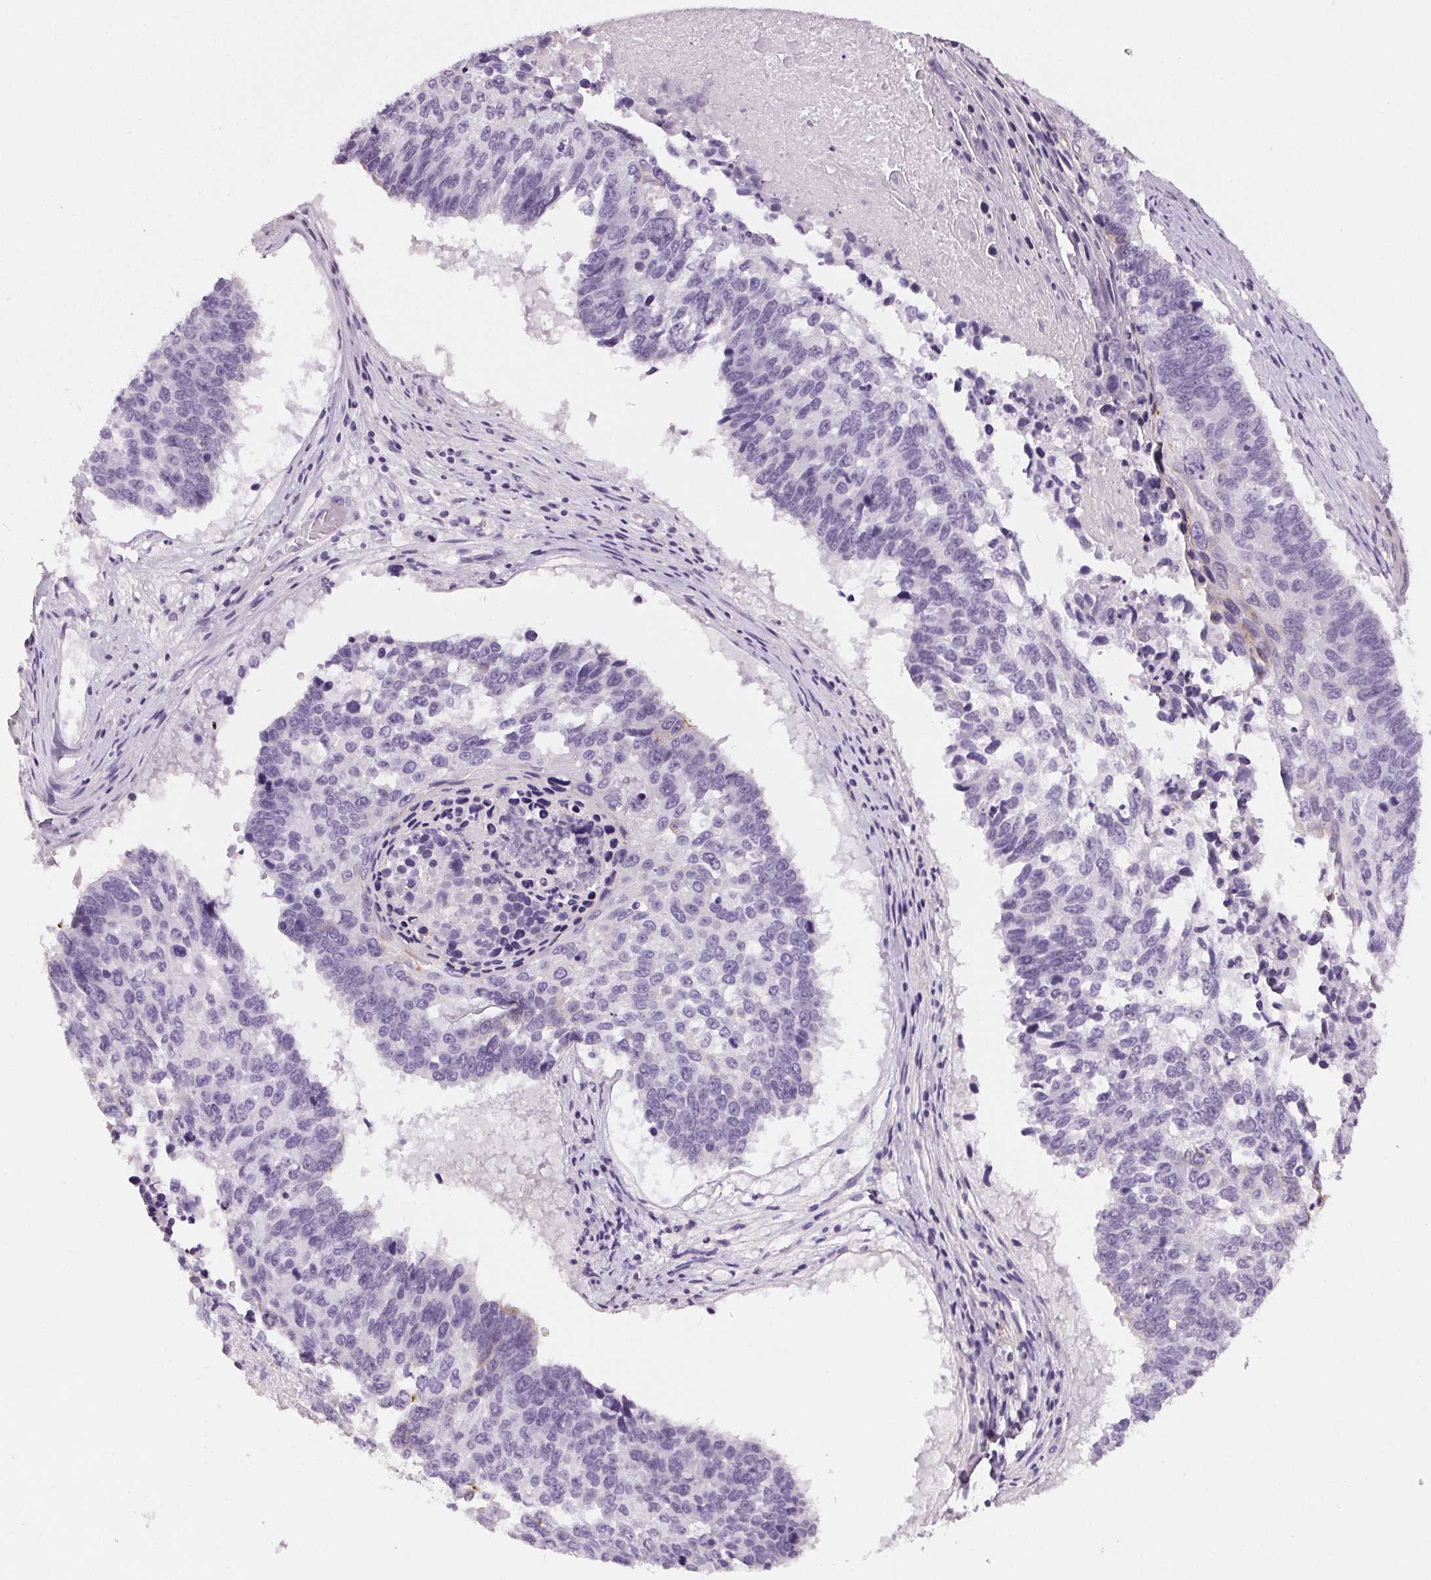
{"staining": {"intensity": "negative", "quantity": "none", "location": "none"}, "tissue": "lung cancer", "cell_type": "Tumor cells", "image_type": "cancer", "snomed": [{"axis": "morphology", "description": "Squamous cell carcinoma, NOS"}, {"axis": "topography", "description": "Lung"}], "caption": "This is a photomicrograph of immunohistochemistry (IHC) staining of squamous cell carcinoma (lung), which shows no positivity in tumor cells.", "gene": "MISP", "patient": {"sex": "male", "age": 73}}